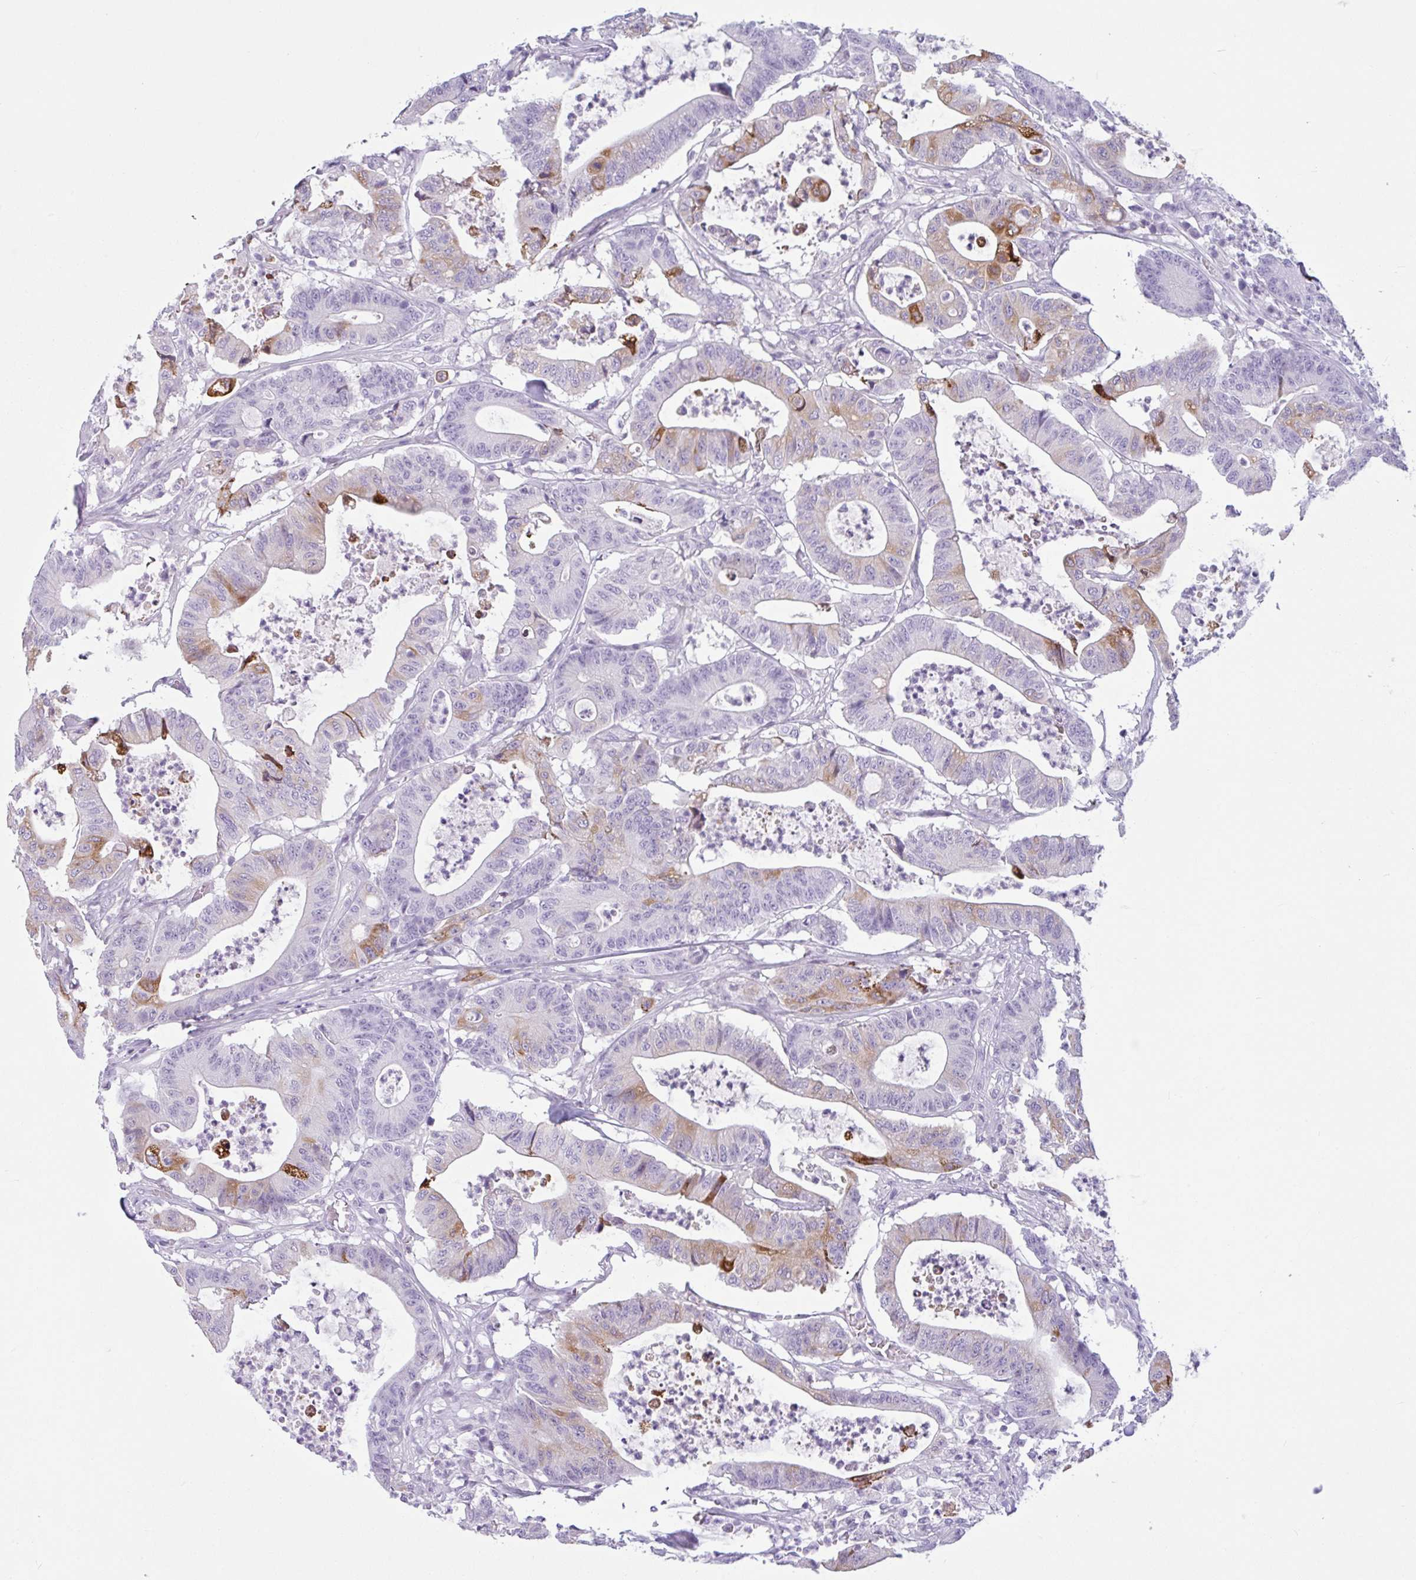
{"staining": {"intensity": "moderate", "quantity": "<25%", "location": "cytoplasmic/membranous"}, "tissue": "colorectal cancer", "cell_type": "Tumor cells", "image_type": "cancer", "snomed": [{"axis": "morphology", "description": "Adenocarcinoma, NOS"}, {"axis": "topography", "description": "Colon"}], "caption": "Immunohistochemistry (IHC) staining of adenocarcinoma (colorectal), which shows low levels of moderate cytoplasmic/membranous expression in approximately <25% of tumor cells indicating moderate cytoplasmic/membranous protein staining. The staining was performed using DAB (brown) for protein detection and nuclei were counterstained in hematoxylin (blue).", "gene": "CTSE", "patient": {"sex": "female", "age": 84}}